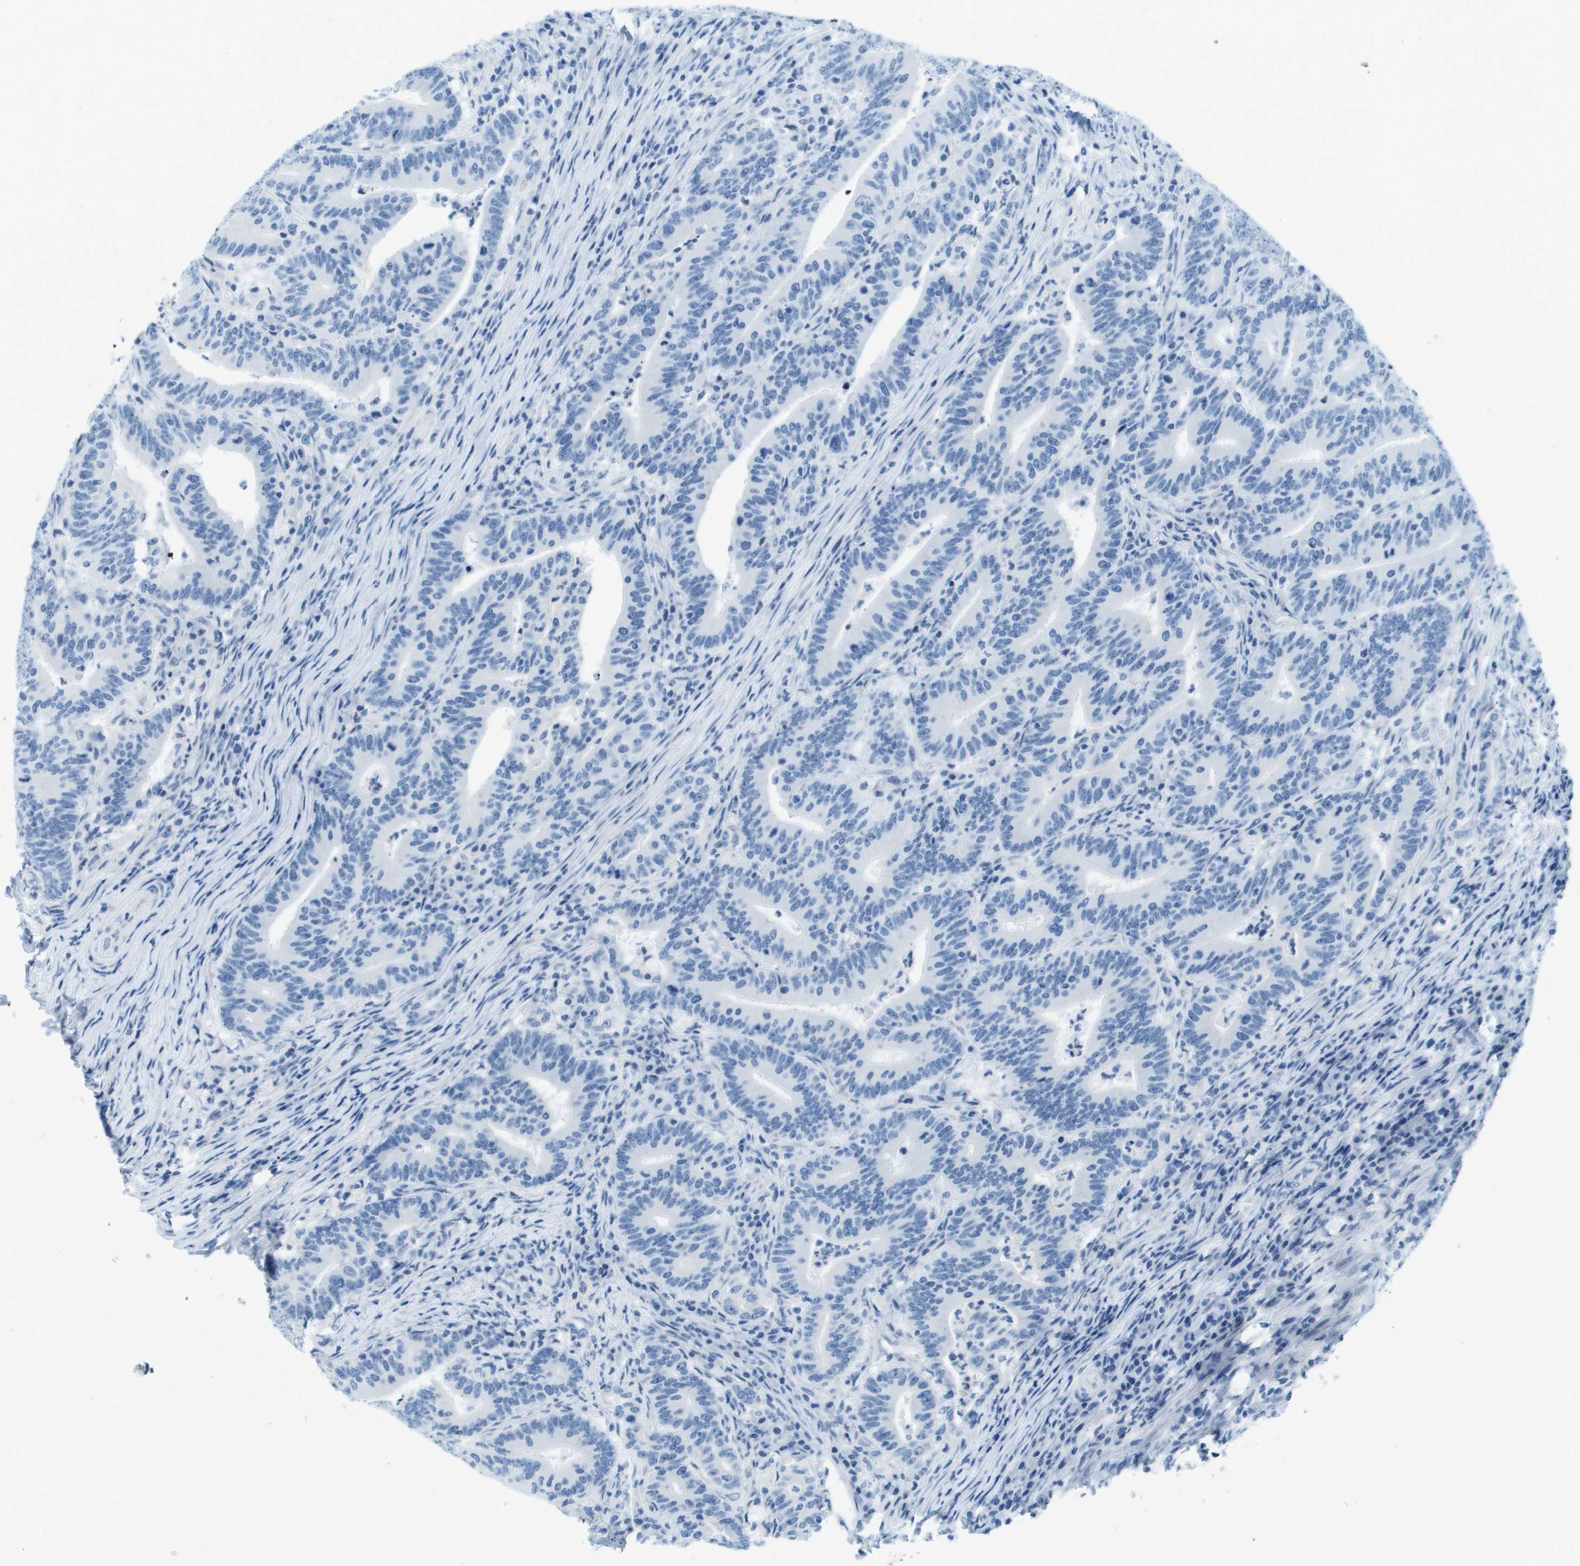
{"staining": {"intensity": "negative", "quantity": "none", "location": "none"}, "tissue": "colorectal cancer", "cell_type": "Tumor cells", "image_type": "cancer", "snomed": [{"axis": "morphology", "description": "Adenocarcinoma, NOS"}, {"axis": "topography", "description": "Colon"}], "caption": "Human colorectal adenocarcinoma stained for a protein using immunohistochemistry shows no expression in tumor cells.", "gene": "CDHR2", "patient": {"sex": "female", "age": 66}}